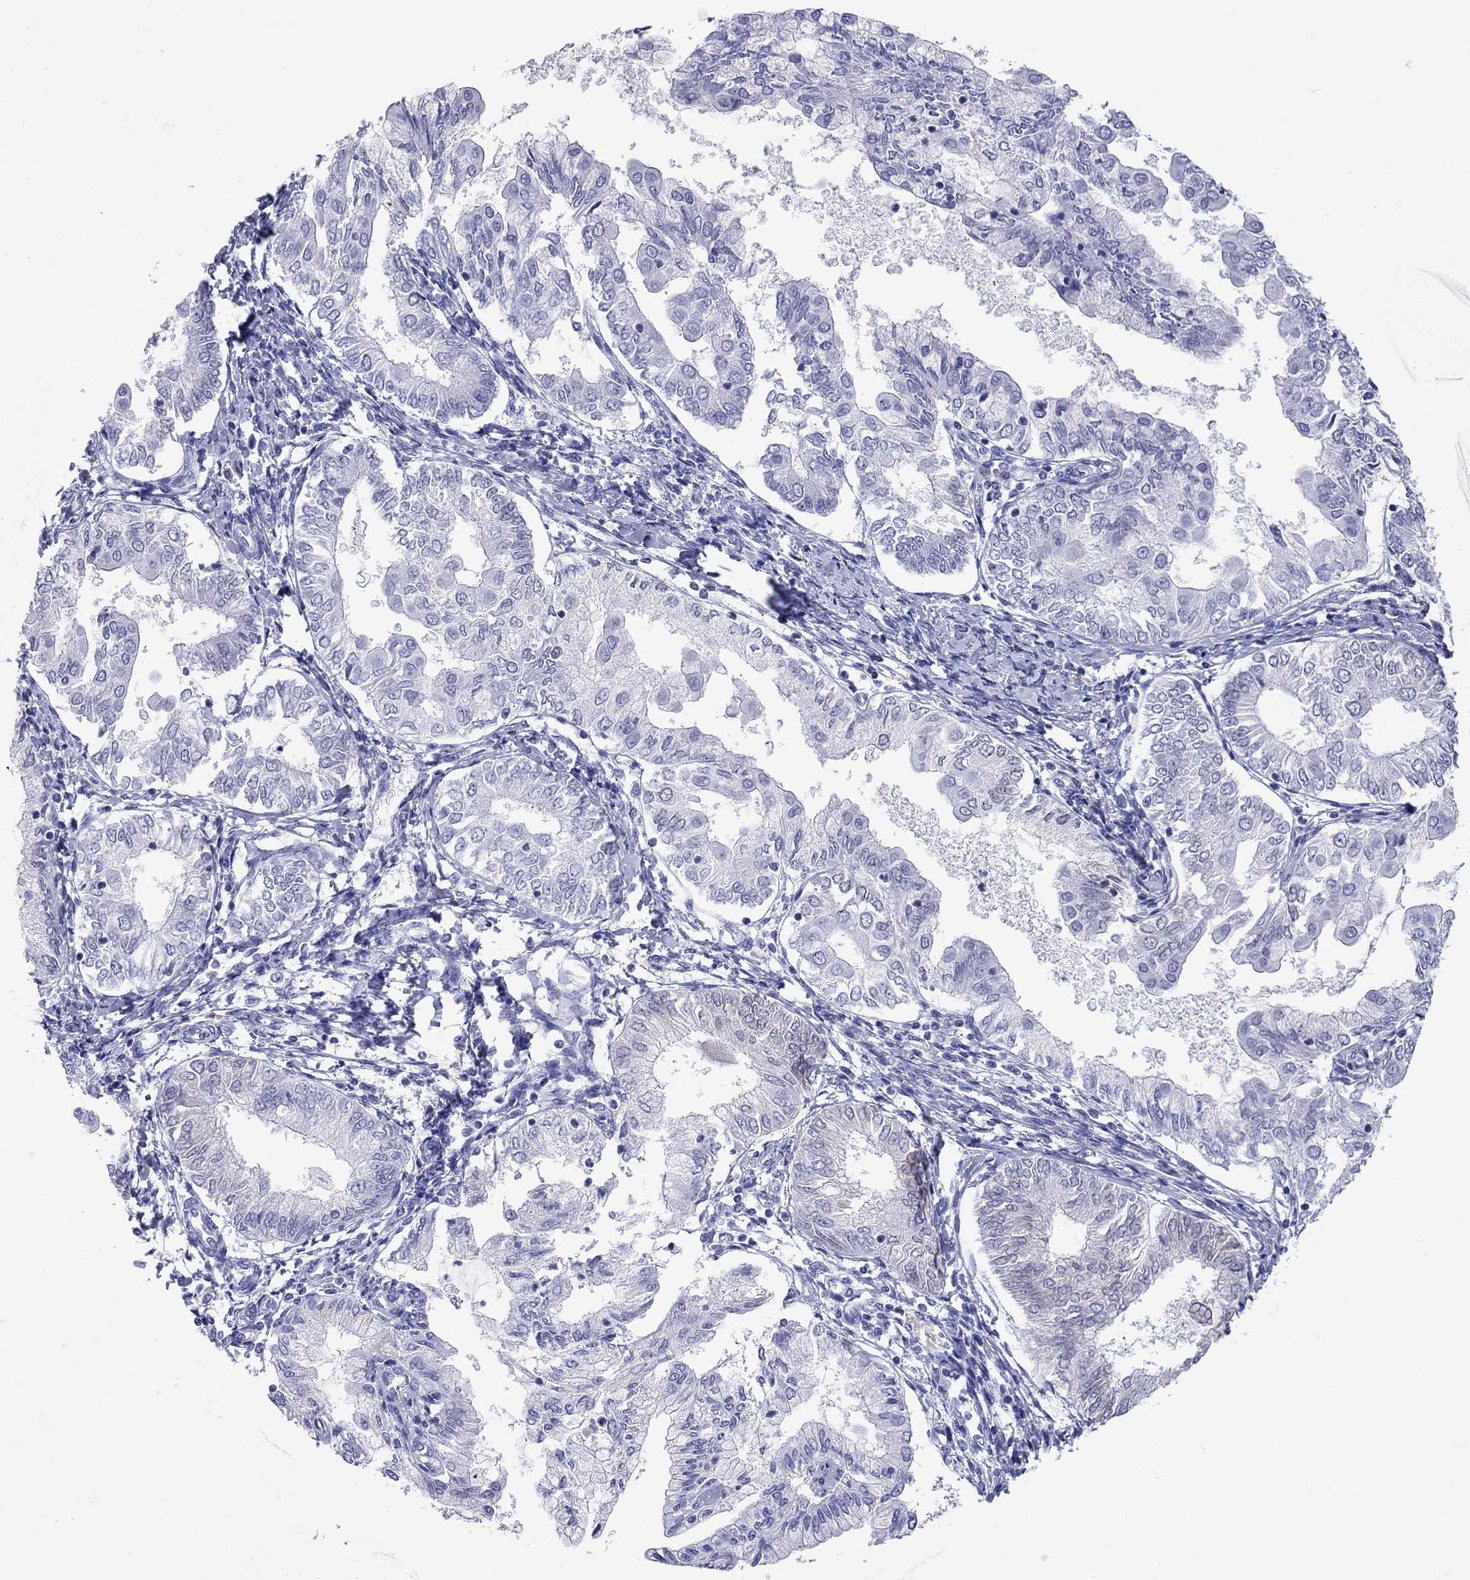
{"staining": {"intensity": "negative", "quantity": "none", "location": "none"}, "tissue": "endometrial cancer", "cell_type": "Tumor cells", "image_type": "cancer", "snomed": [{"axis": "morphology", "description": "Adenocarcinoma, NOS"}, {"axis": "topography", "description": "Endometrium"}], "caption": "An image of adenocarcinoma (endometrial) stained for a protein demonstrates no brown staining in tumor cells.", "gene": "GRIA2", "patient": {"sex": "female", "age": 68}}